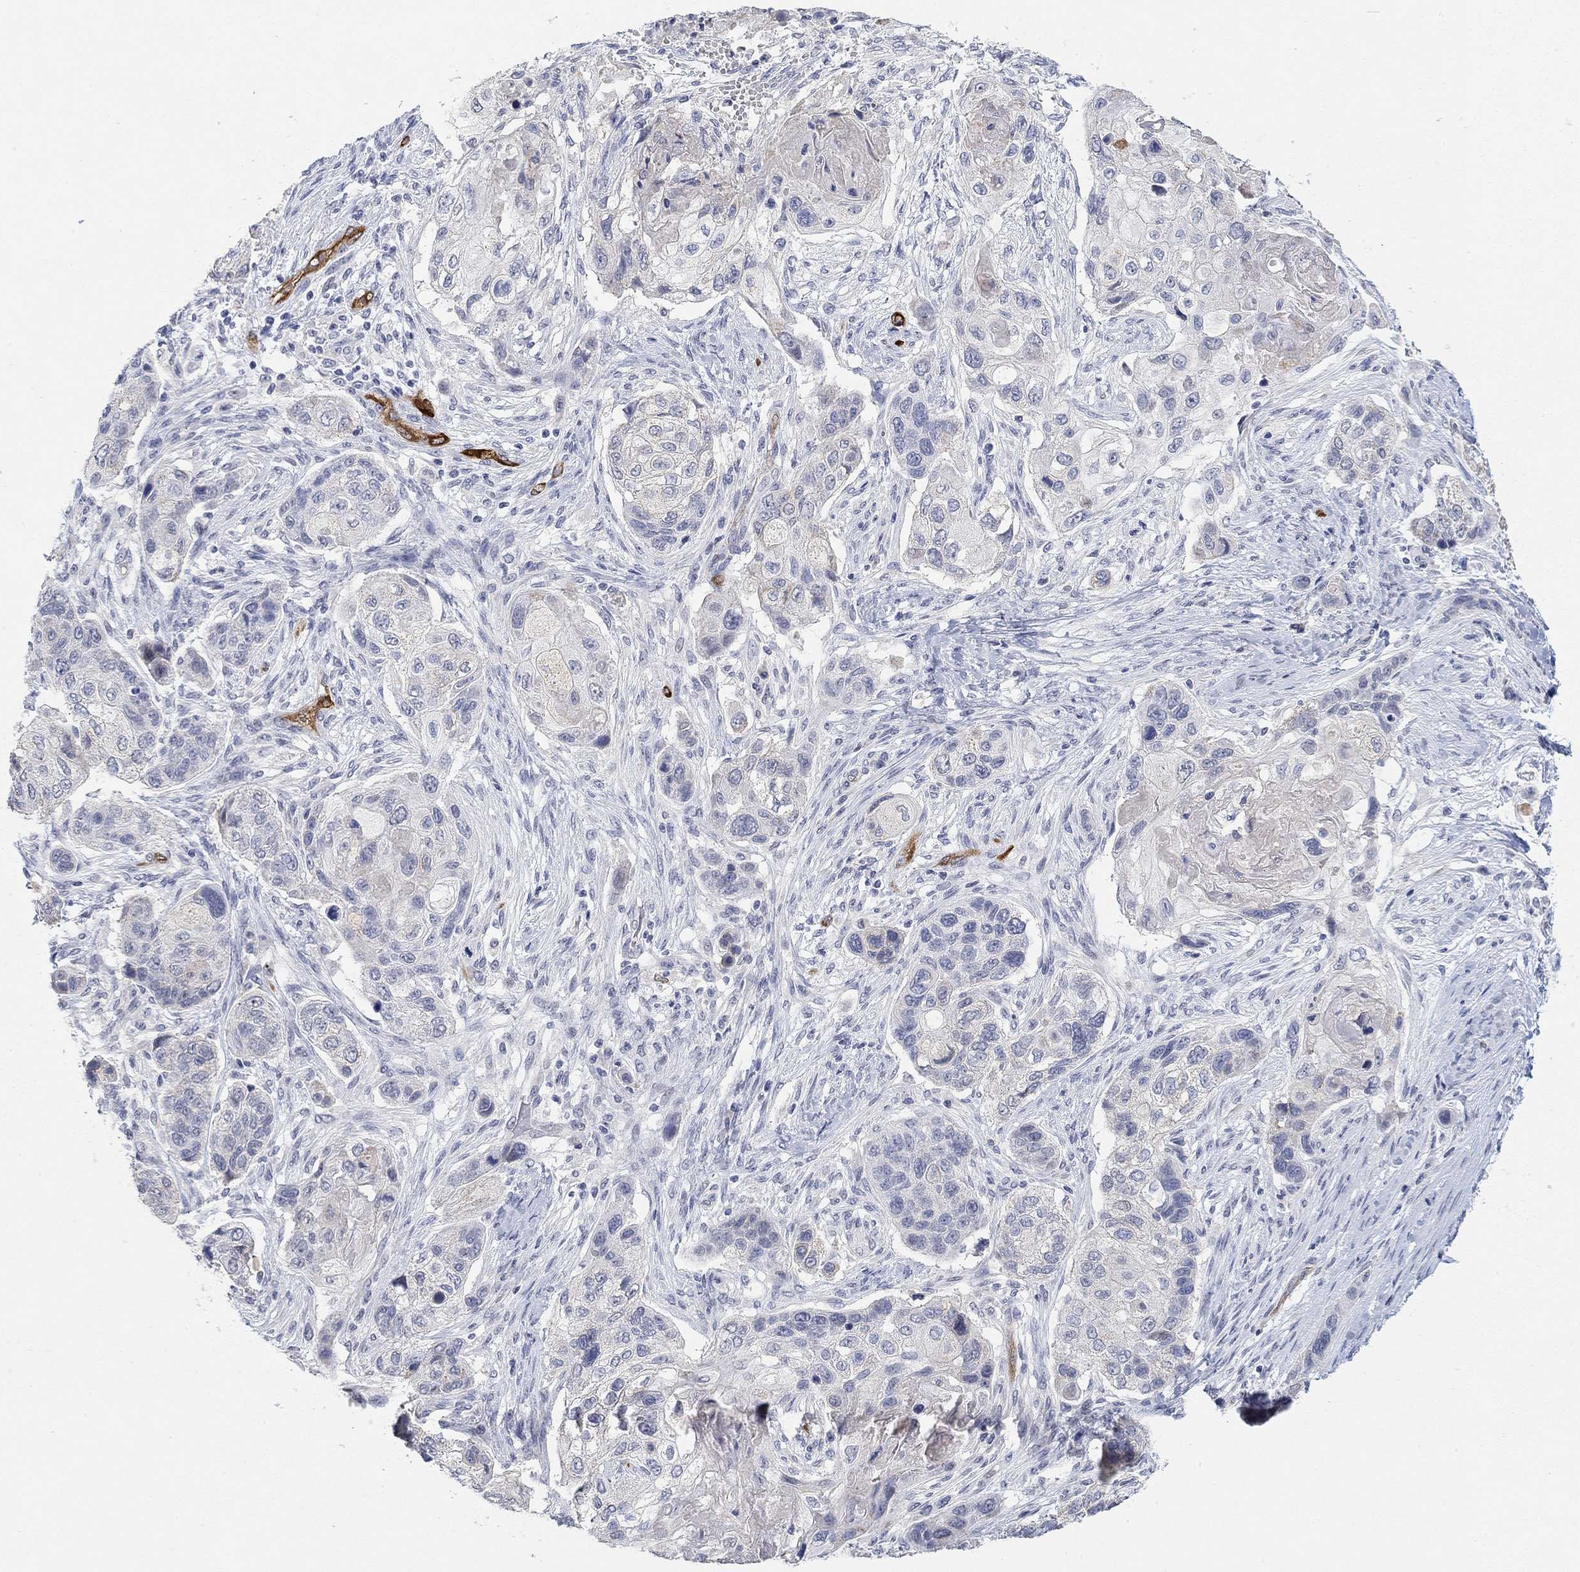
{"staining": {"intensity": "negative", "quantity": "none", "location": "none"}, "tissue": "lung cancer", "cell_type": "Tumor cells", "image_type": "cancer", "snomed": [{"axis": "morphology", "description": "Normal tissue, NOS"}, {"axis": "morphology", "description": "Squamous cell carcinoma, NOS"}, {"axis": "topography", "description": "Bronchus"}, {"axis": "topography", "description": "Lung"}], "caption": "High power microscopy histopathology image of an immunohistochemistry histopathology image of squamous cell carcinoma (lung), revealing no significant positivity in tumor cells.", "gene": "VAT1L", "patient": {"sex": "male", "age": 69}}